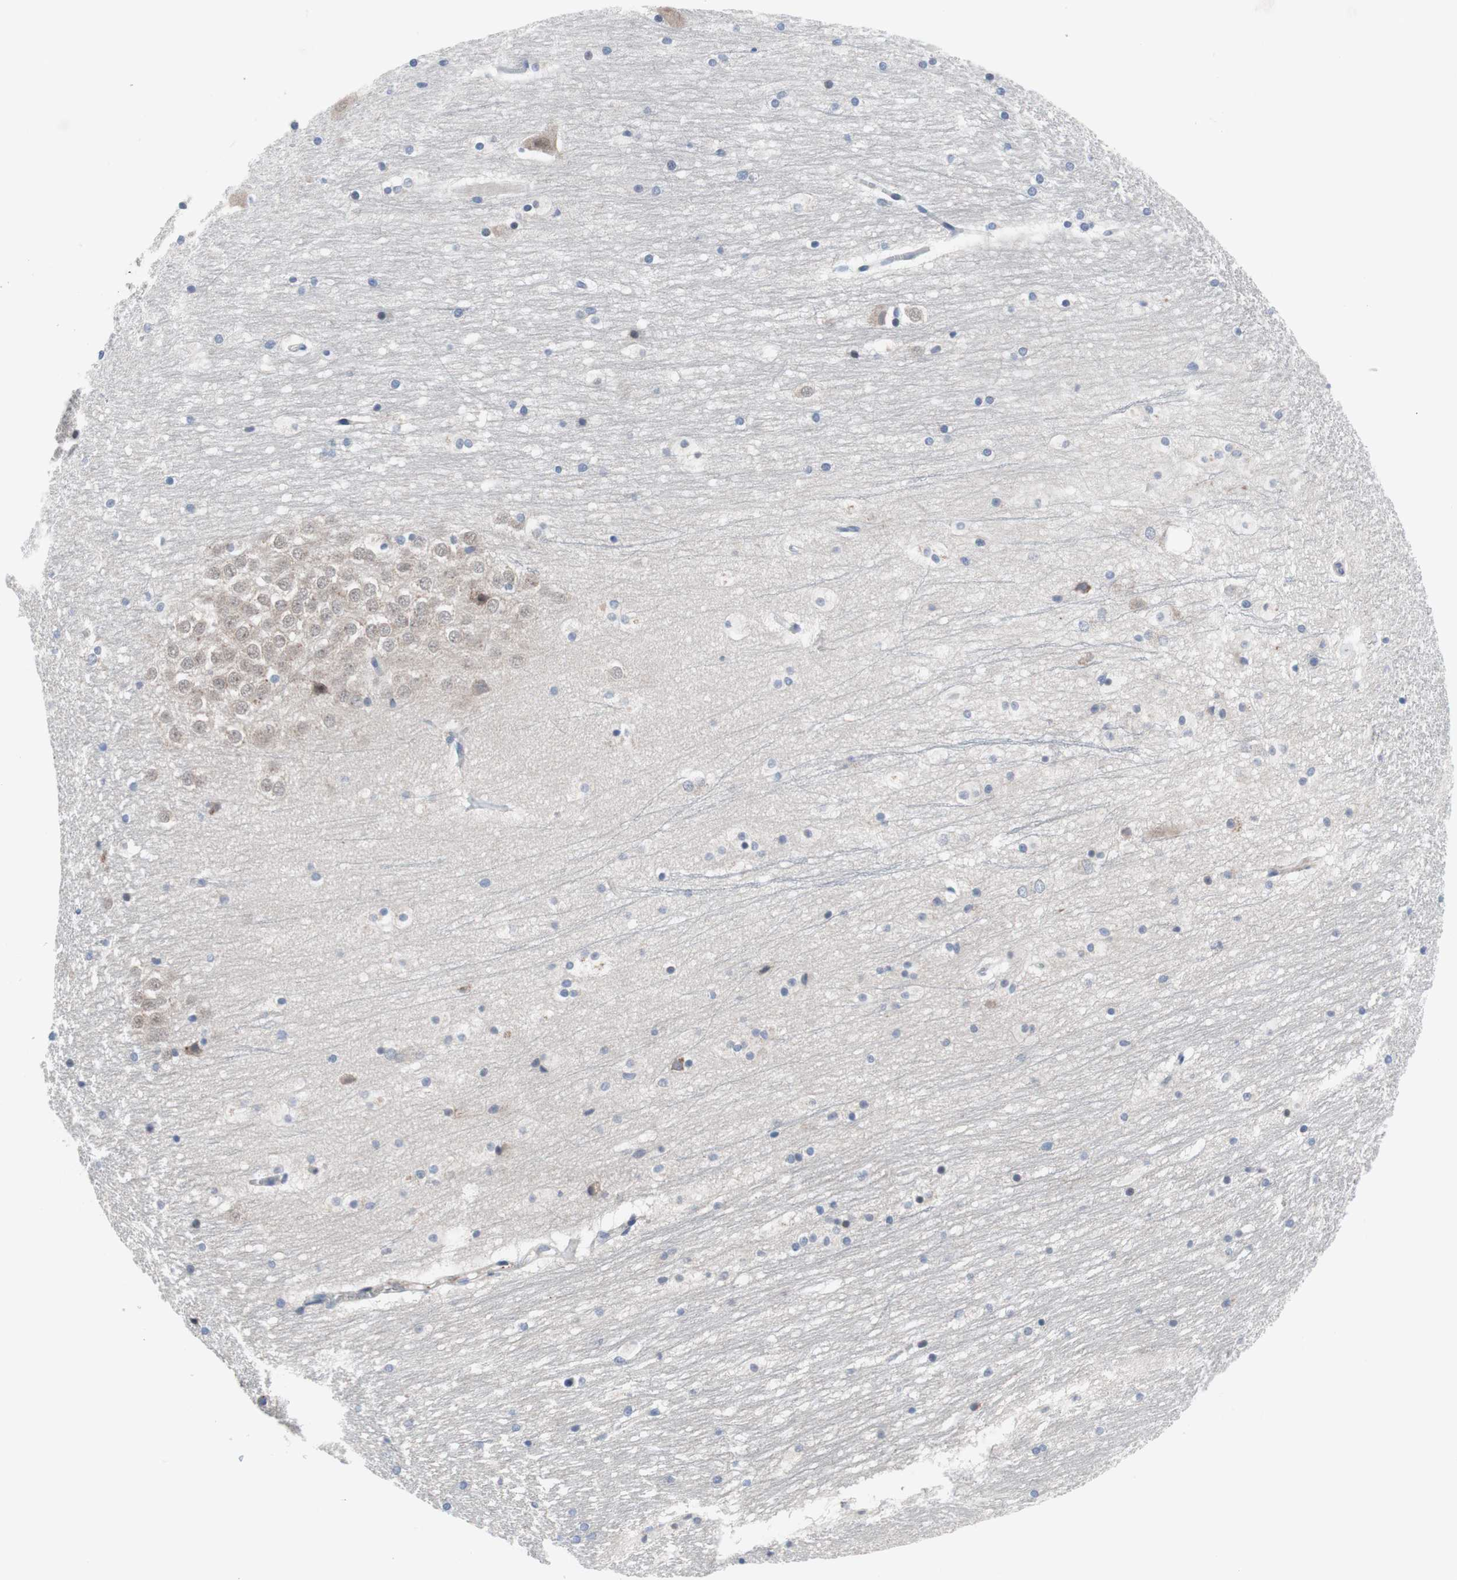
{"staining": {"intensity": "negative", "quantity": "none", "location": "none"}, "tissue": "hippocampus", "cell_type": "Glial cells", "image_type": "normal", "snomed": [{"axis": "morphology", "description": "Normal tissue, NOS"}, {"axis": "topography", "description": "Hippocampus"}], "caption": "Immunohistochemistry (IHC) micrograph of benign human hippocampus stained for a protein (brown), which reveals no staining in glial cells. The staining was performed using DAB to visualize the protein expression in brown, while the nuclei were stained in blue with hematoxylin (Magnification: 20x).", "gene": "KANSL1", "patient": {"sex": "male", "age": 45}}